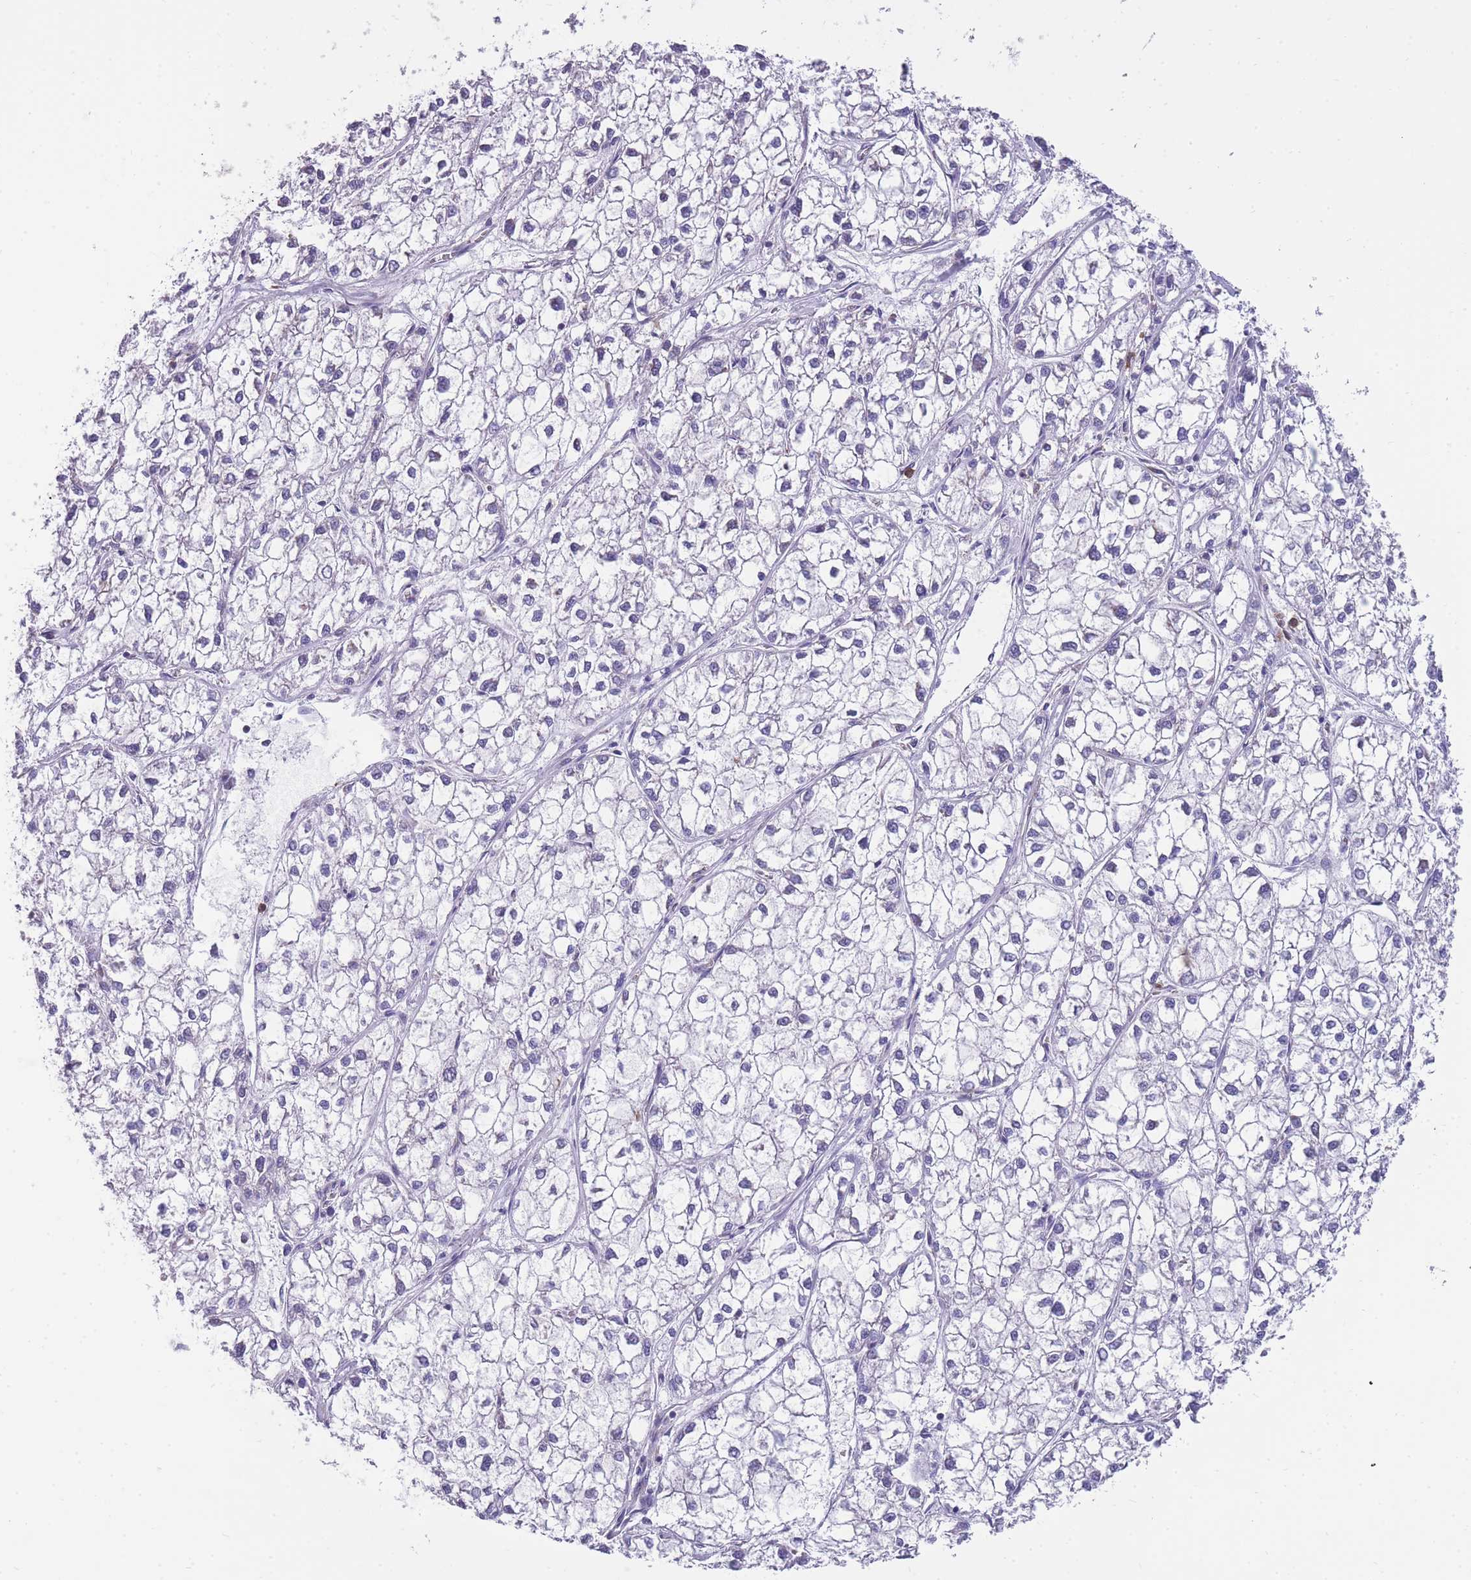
{"staining": {"intensity": "negative", "quantity": "none", "location": "none"}, "tissue": "liver cancer", "cell_type": "Tumor cells", "image_type": "cancer", "snomed": [{"axis": "morphology", "description": "Carcinoma, Hepatocellular, NOS"}, {"axis": "topography", "description": "Liver"}], "caption": "A high-resolution photomicrograph shows immunohistochemistry staining of hepatocellular carcinoma (liver), which exhibits no significant staining in tumor cells.", "gene": "ZNF662", "patient": {"sex": "female", "age": 43}}